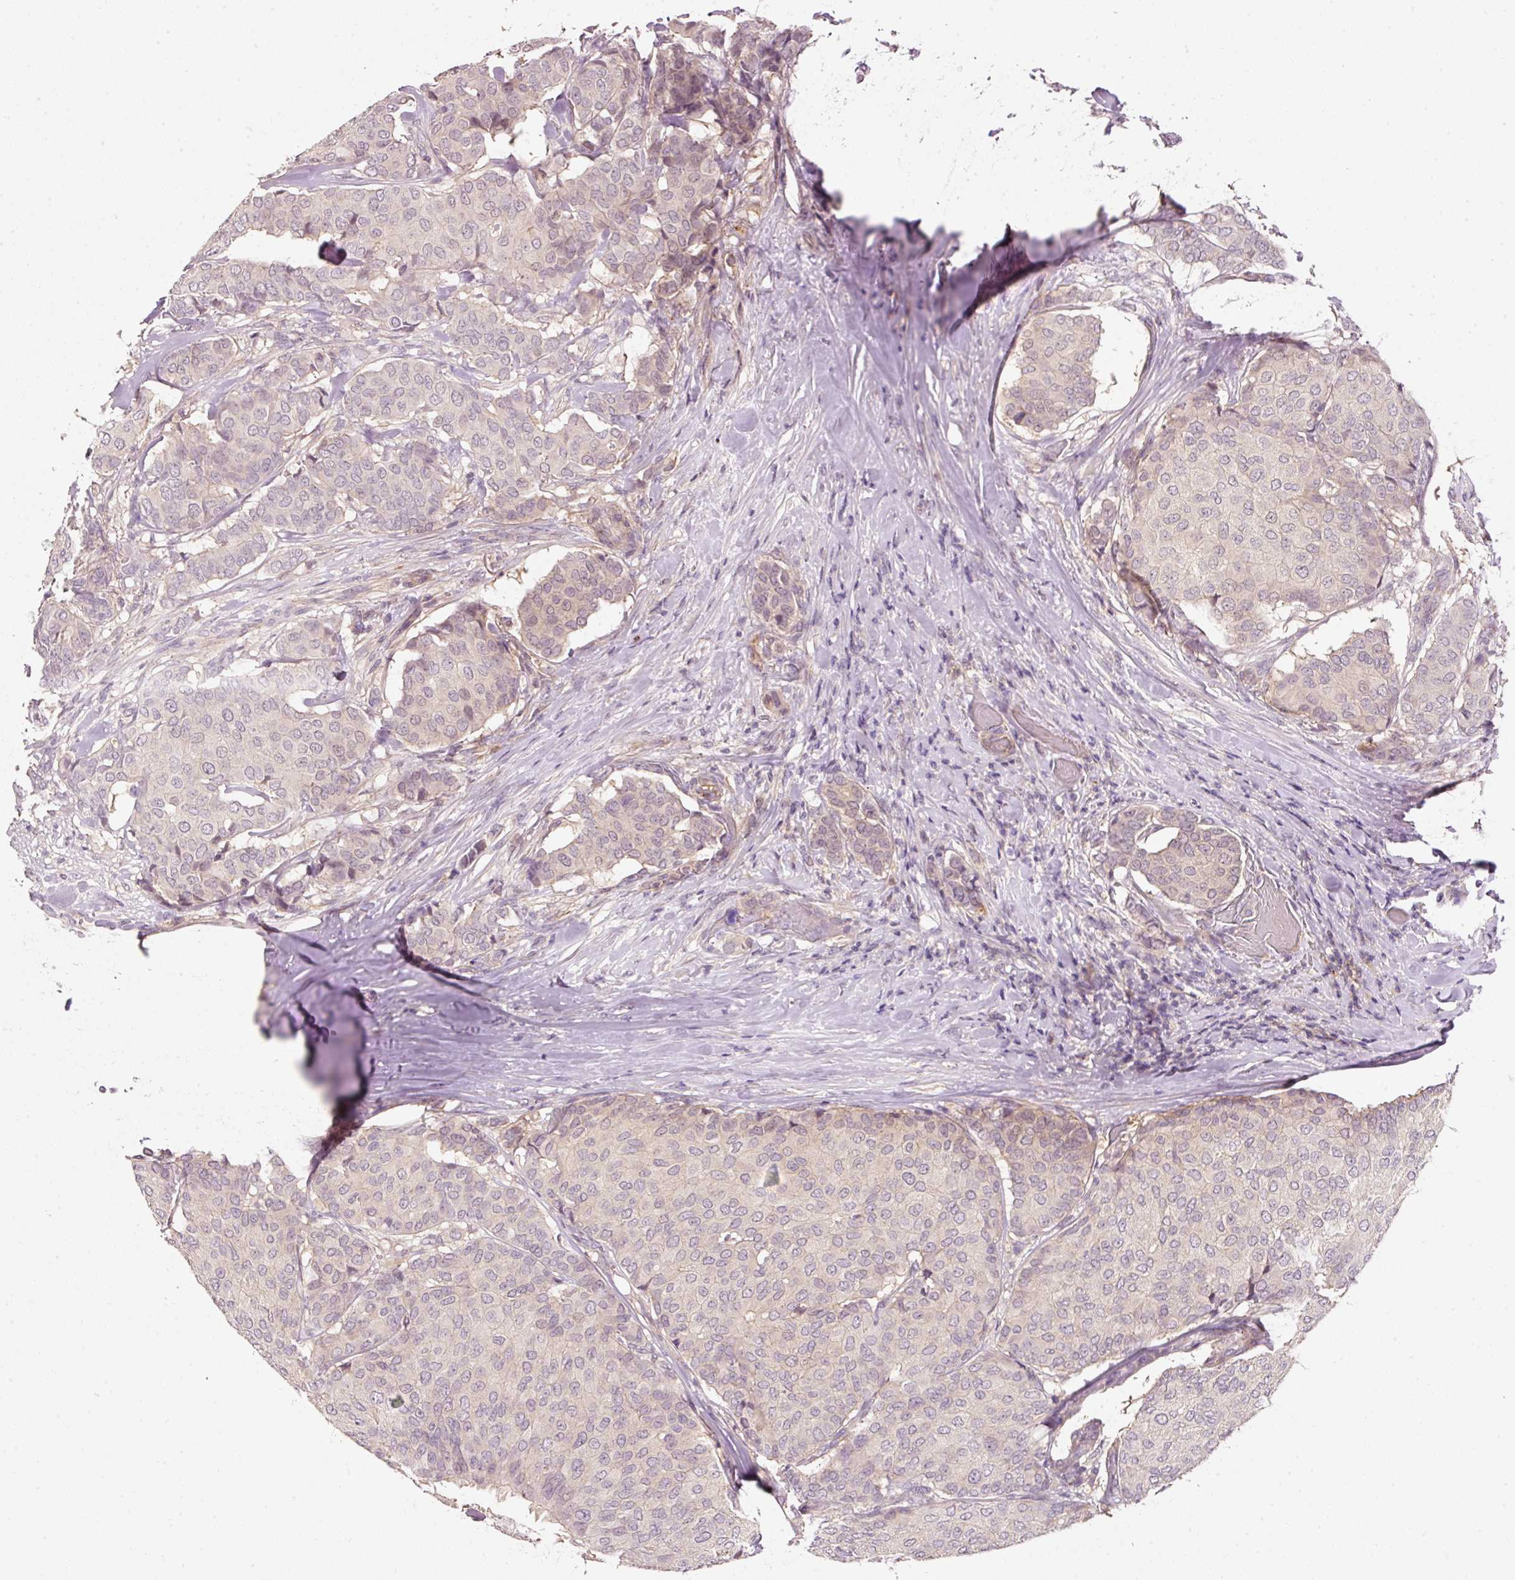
{"staining": {"intensity": "negative", "quantity": "none", "location": "none"}, "tissue": "breast cancer", "cell_type": "Tumor cells", "image_type": "cancer", "snomed": [{"axis": "morphology", "description": "Duct carcinoma"}, {"axis": "topography", "description": "Breast"}], "caption": "Immunohistochemistry (IHC) image of neoplastic tissue: infiltrating ductal carcinoma (breast) stained with DAB (3,3'-diaminobenzidine) reveals no significant protein expression in tumor cells.", "gene": "TIRAP", "patient": {"sex": "female", "age": 75}}